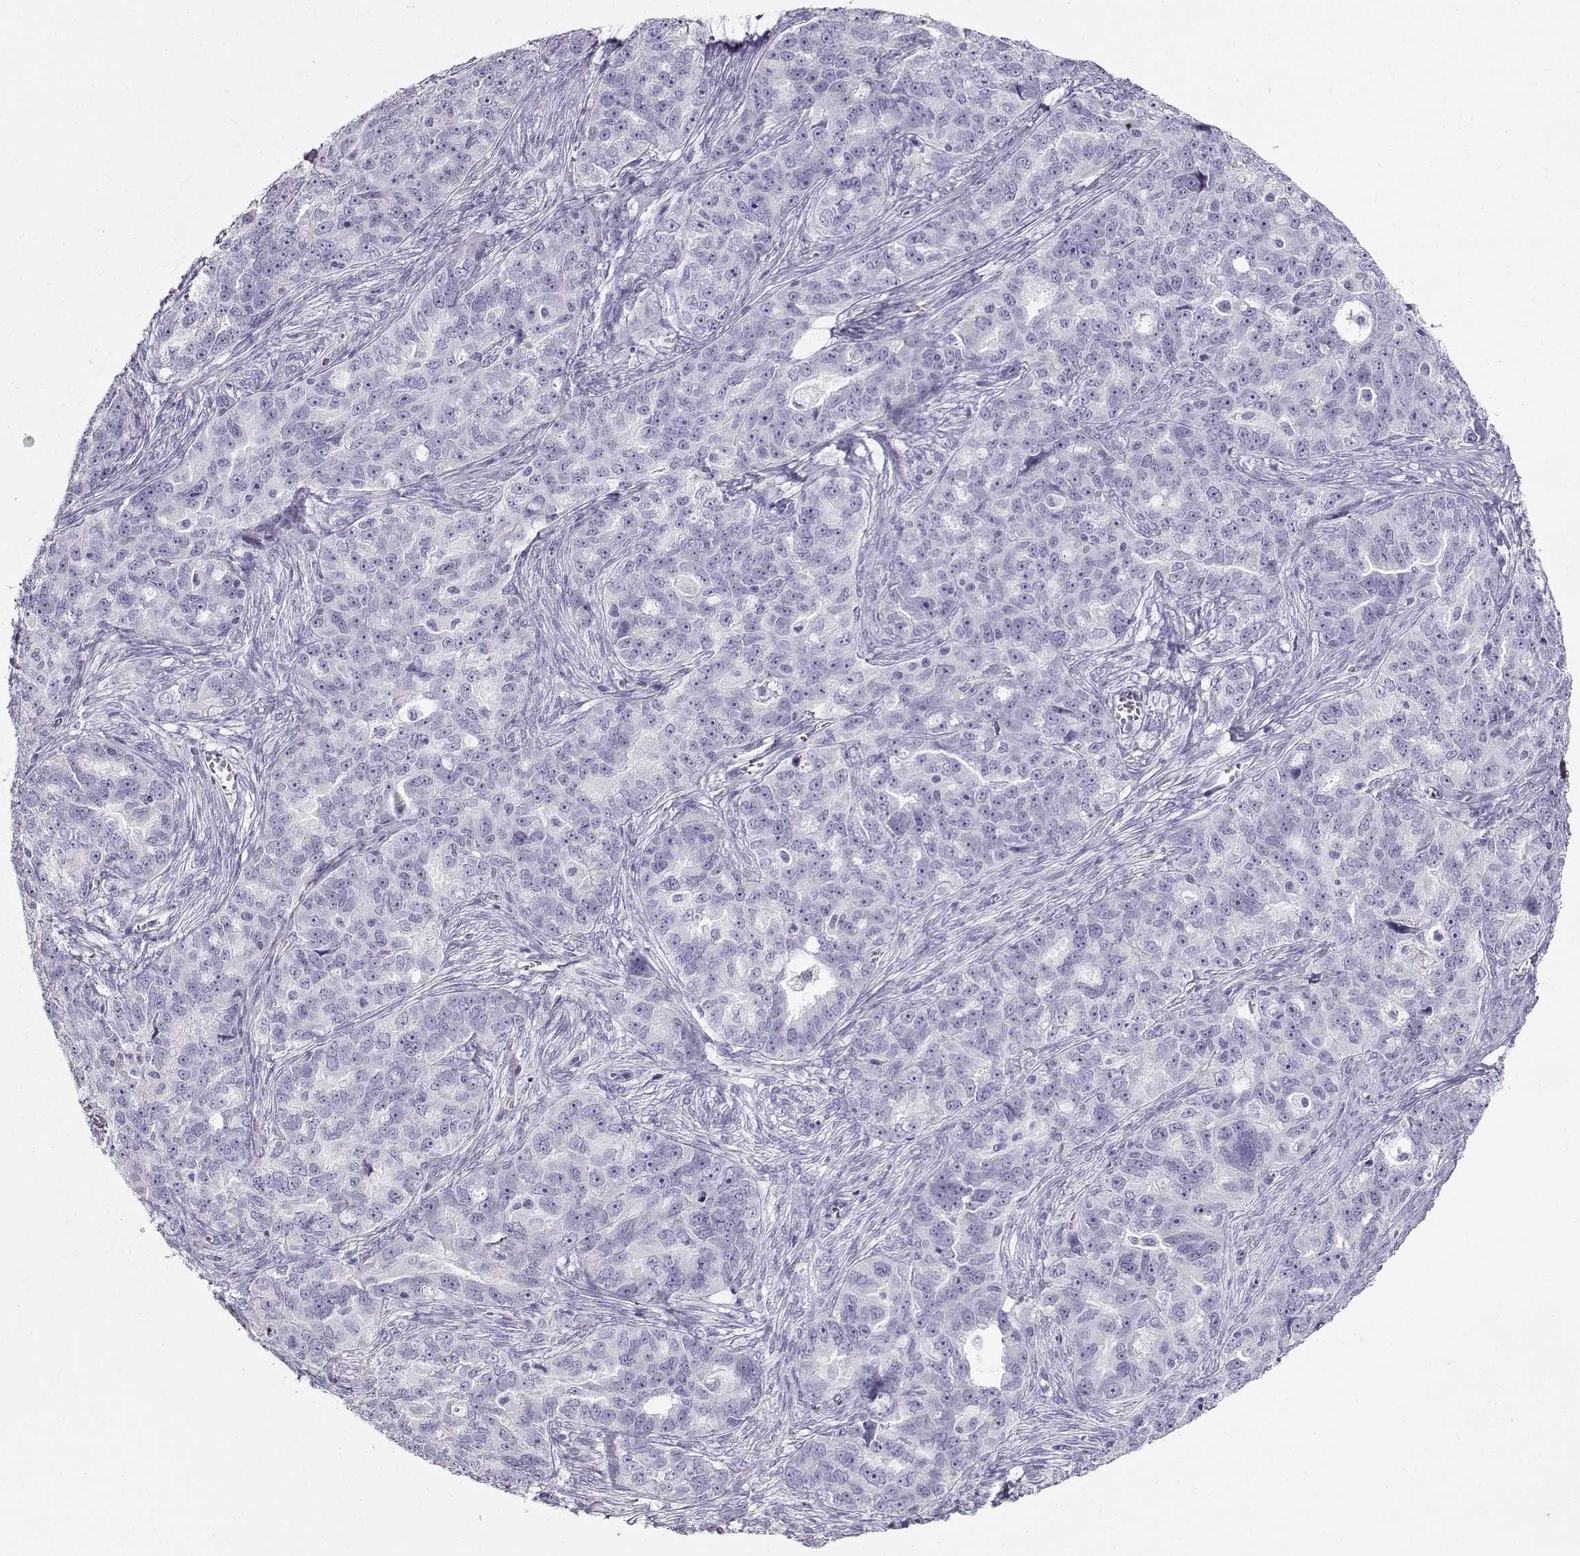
{"staining": {"intensity": "negative", "quantity": "none", "location": "none"}, "tissue": "ovarian cancer", "cell_type": "Tumor cells", "image_type": "cancer", "snomed": [{"axis": "morphology", "description": "Cystadenocarcinoma, serous, NOS"}, {"axis": "topography", "description": "Ovary"}], "caption": "Immunohistochemistry photomicrograph of neoplastic tissue: ovarian cancer (serous cystadenocarcinoma) stained with DAB exhibits no significant protein expression in tumor cells.", "gene": "ACTN2", "patient": {"sex": "female", "age": 51}}